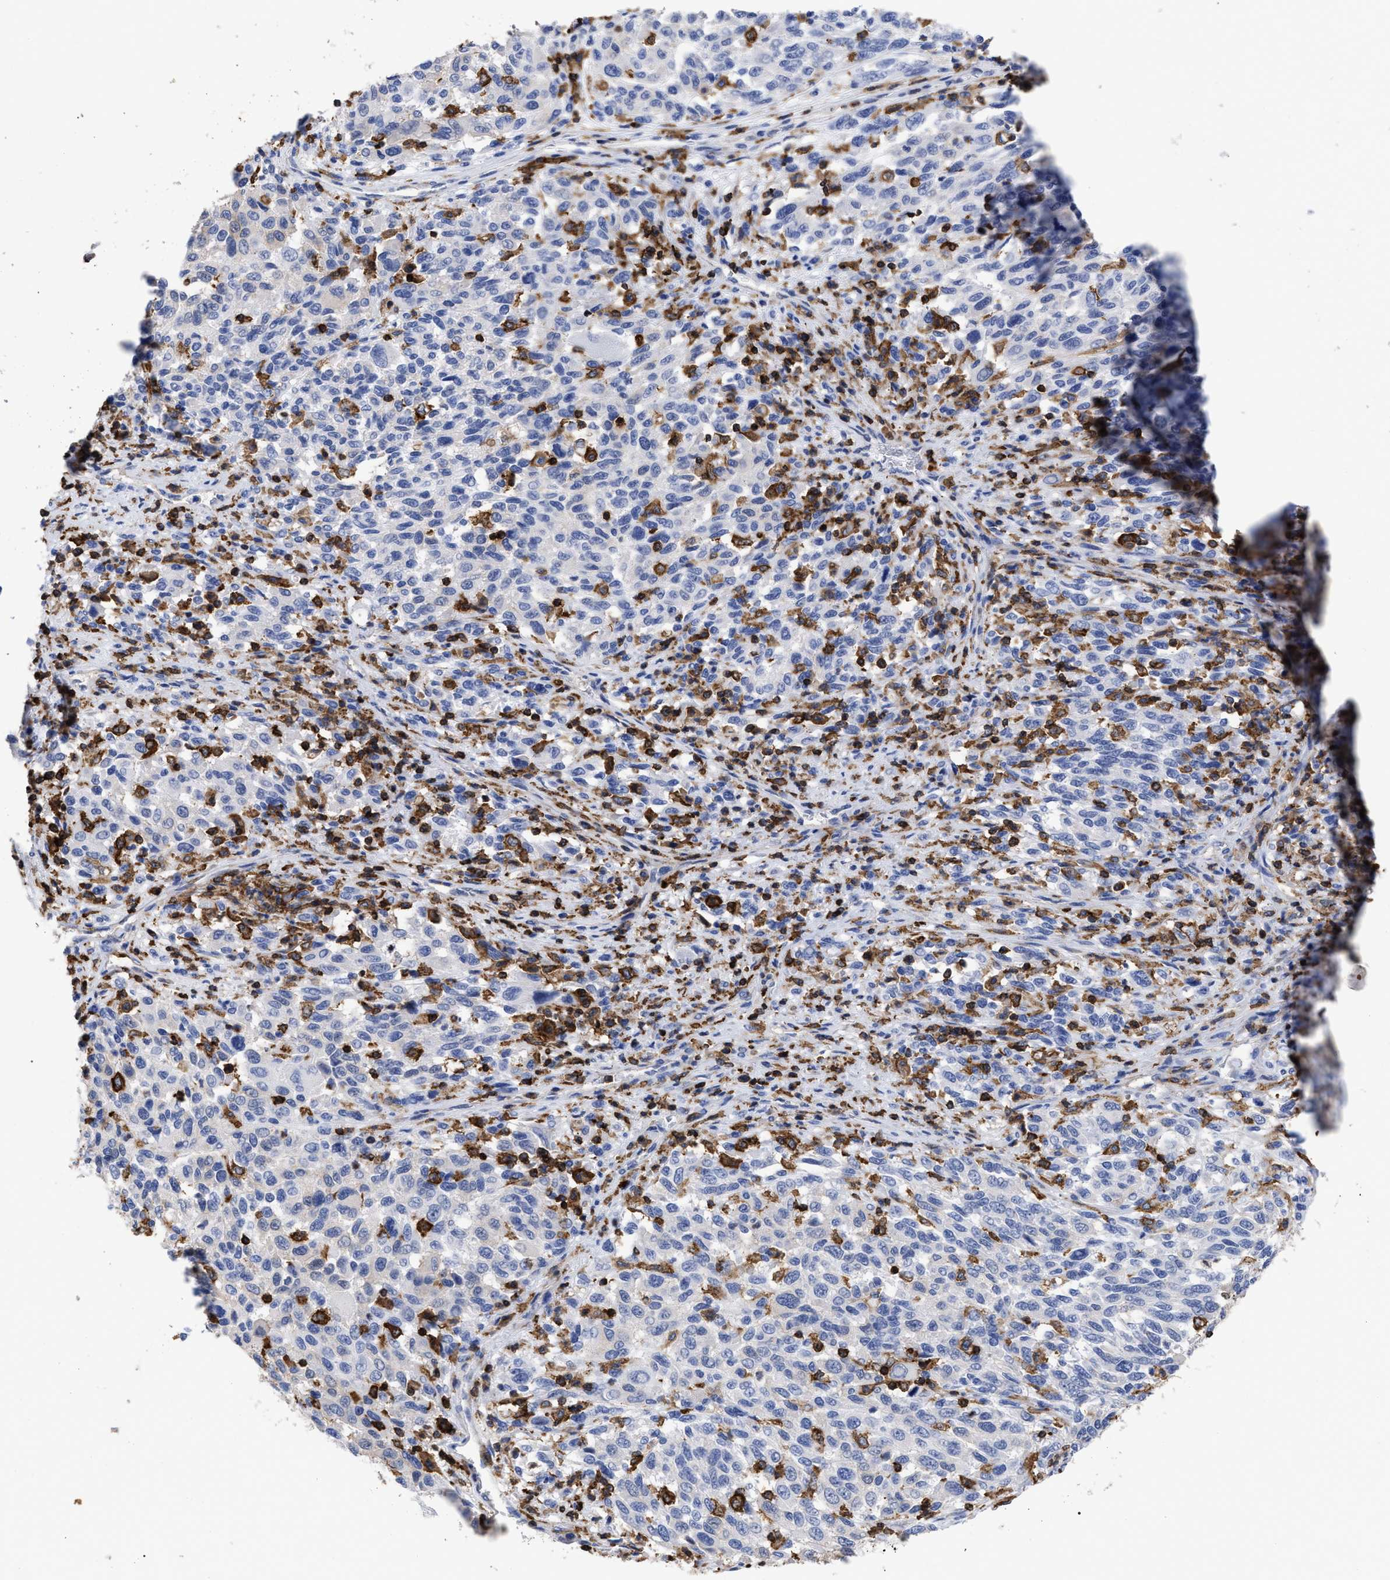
{"staining": {"intensity": "negative", "quantity": "none", "location": "none"}, "tissue": "melanoma", "cell_type": "Tumor cells", "image_type": "cancer", "snomed": [{"axis": "morphology", "description": "Malignant melanoma, Metastatic site"}, {"axis": "topography", "description": "Lymph node"}], "caption": "High magnification brightfield microscopy of malignant melanoma (metastatic site) stained with DAB (3,3'-diaminobenzidine) (brown) and counterstained with hematoxylin (blue): tumor cells show no significant staining. (DAB IHC with hematoxylin counter stain).", "gene": "HCLS1", "patient": {"sex": "male", "age": 61}}